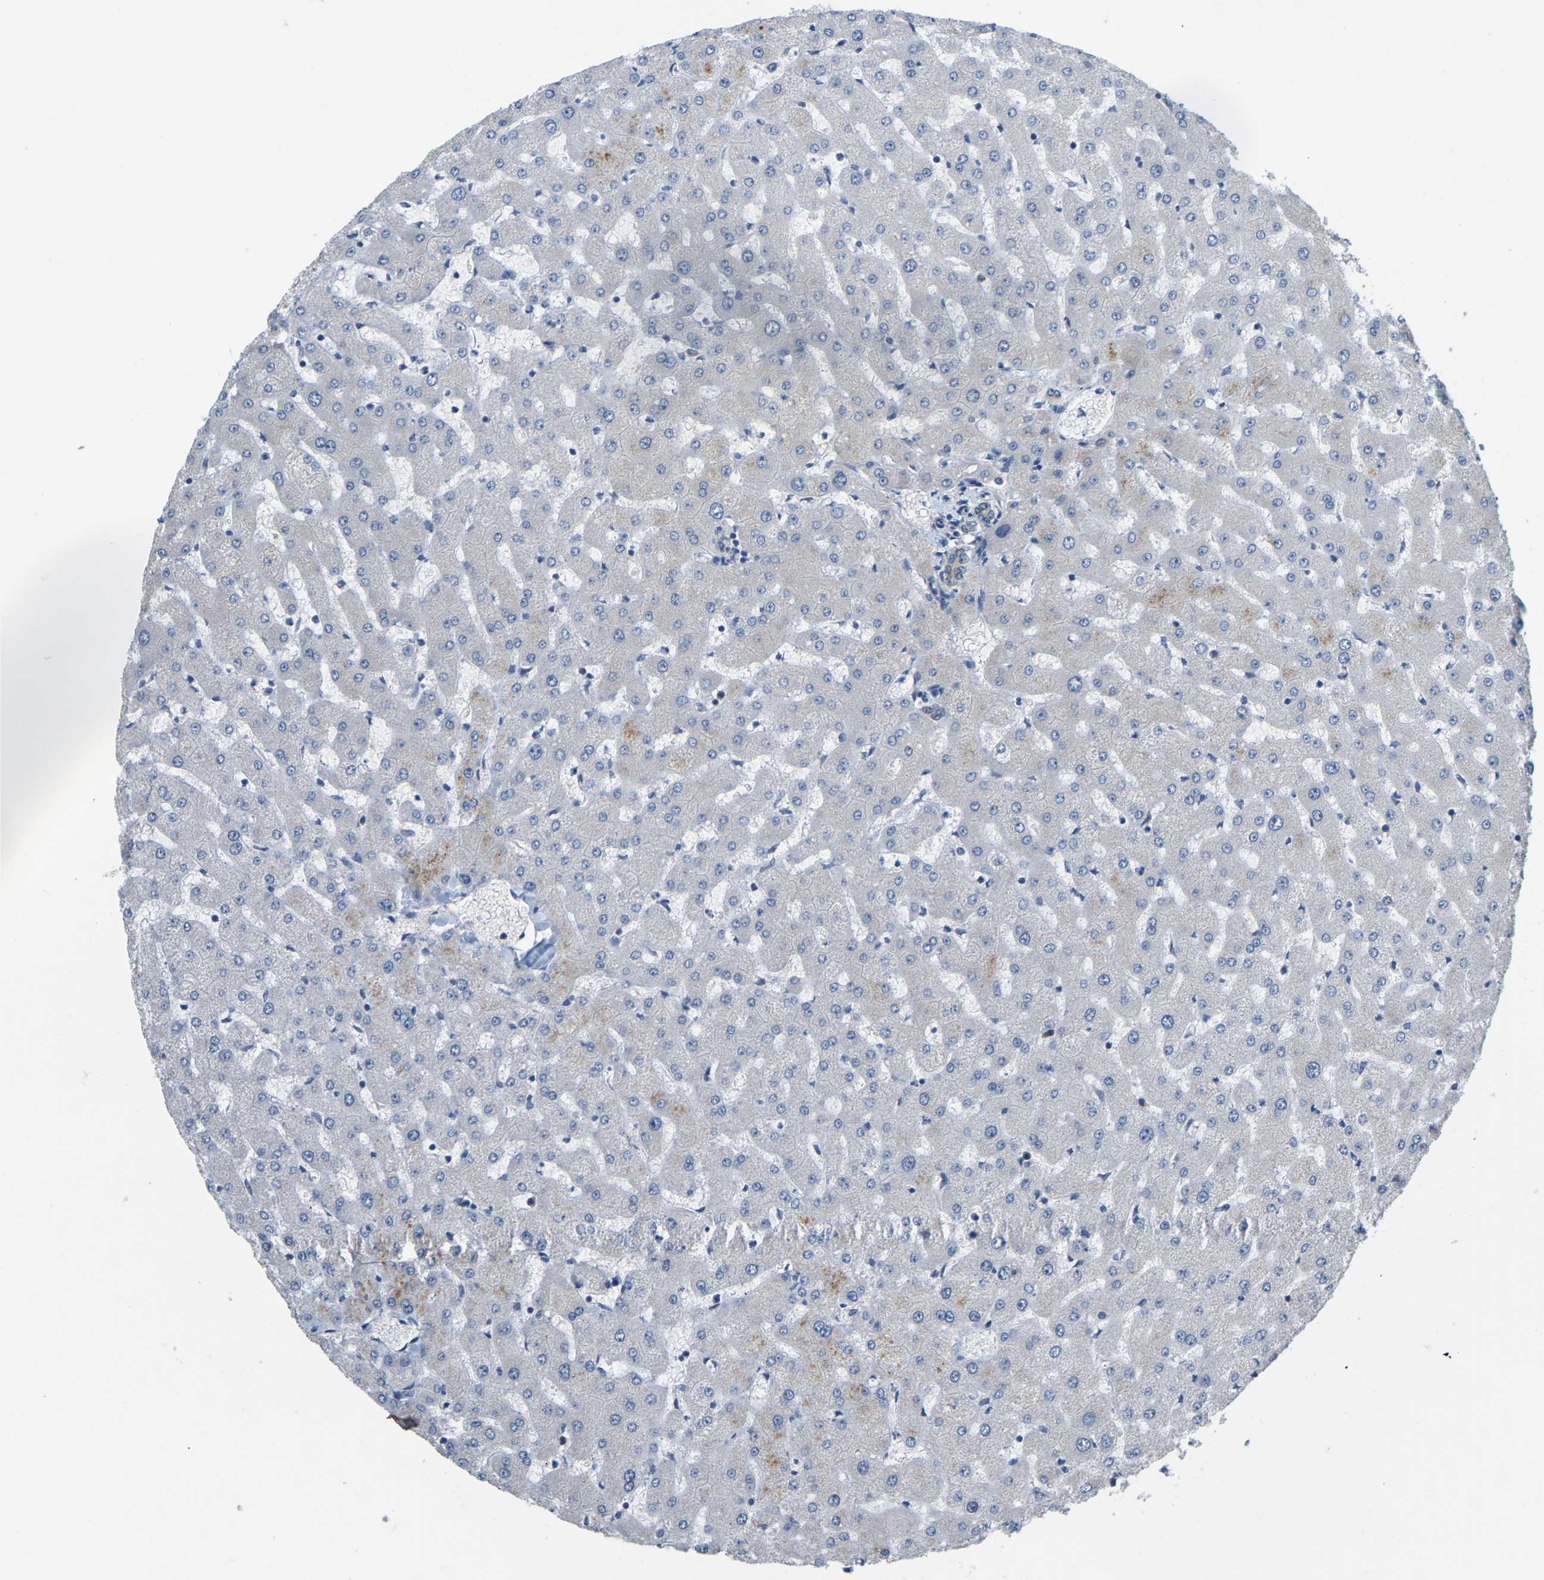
{"staining": {"intensity": "weak", "quantity": "25%-75%", "location": "cytoplasmic/membranous"}, "tissue": "liver", "cell_type": "Cholangiocytes", "image_type": "normal", "snomed": [{"axis": "morphology", "description": "Normal tissue, NOS"}, {"axis": "topography", "description": "Liver"}], "caption": "This is an image of immunohistochemistry (IHC) staining of normal liver, which shows weak expression in the cytoplasmic/membranous of cholangiocytes.", "gene": "AHNAK", "patient": {"sex": "female", "age": 63}}